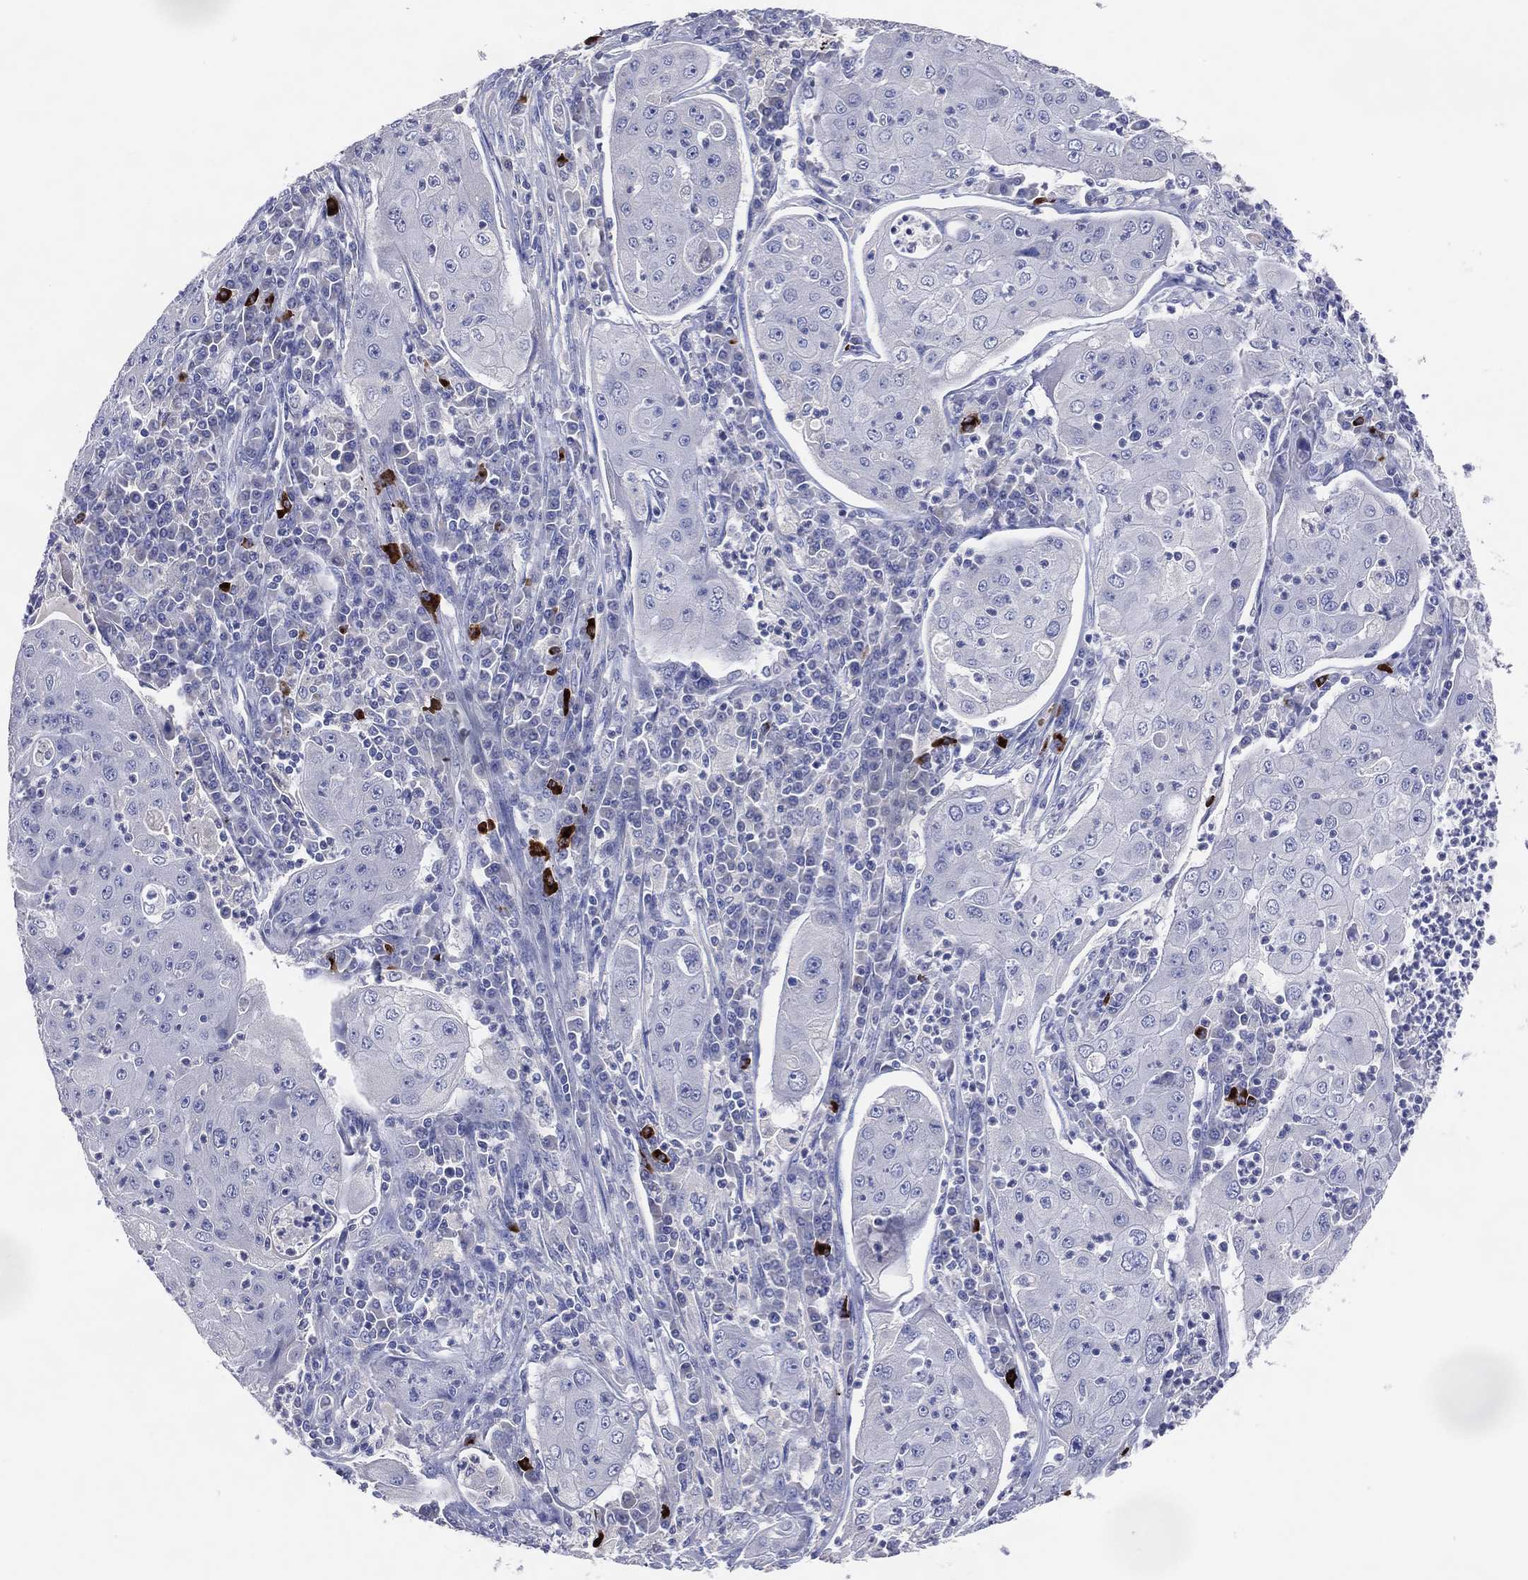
{"staining": {"intensity": "negative", "quantity": "none", "location": "none"}, "tissue": "lung cancer", "cell_type": "Tumor cells", "image_type": "cancer", "snomed": [{"axis": "morphology", "description": "Squamous cell carcinoma, NOS"}, {"axis": "topography", "description": "Lung"}], "caption": "IHC of lung squamous cell carcinoma displays no expression in tumor cells.", "gene": "DNAH6", "patient": {"sex": "female", "age": 59}}